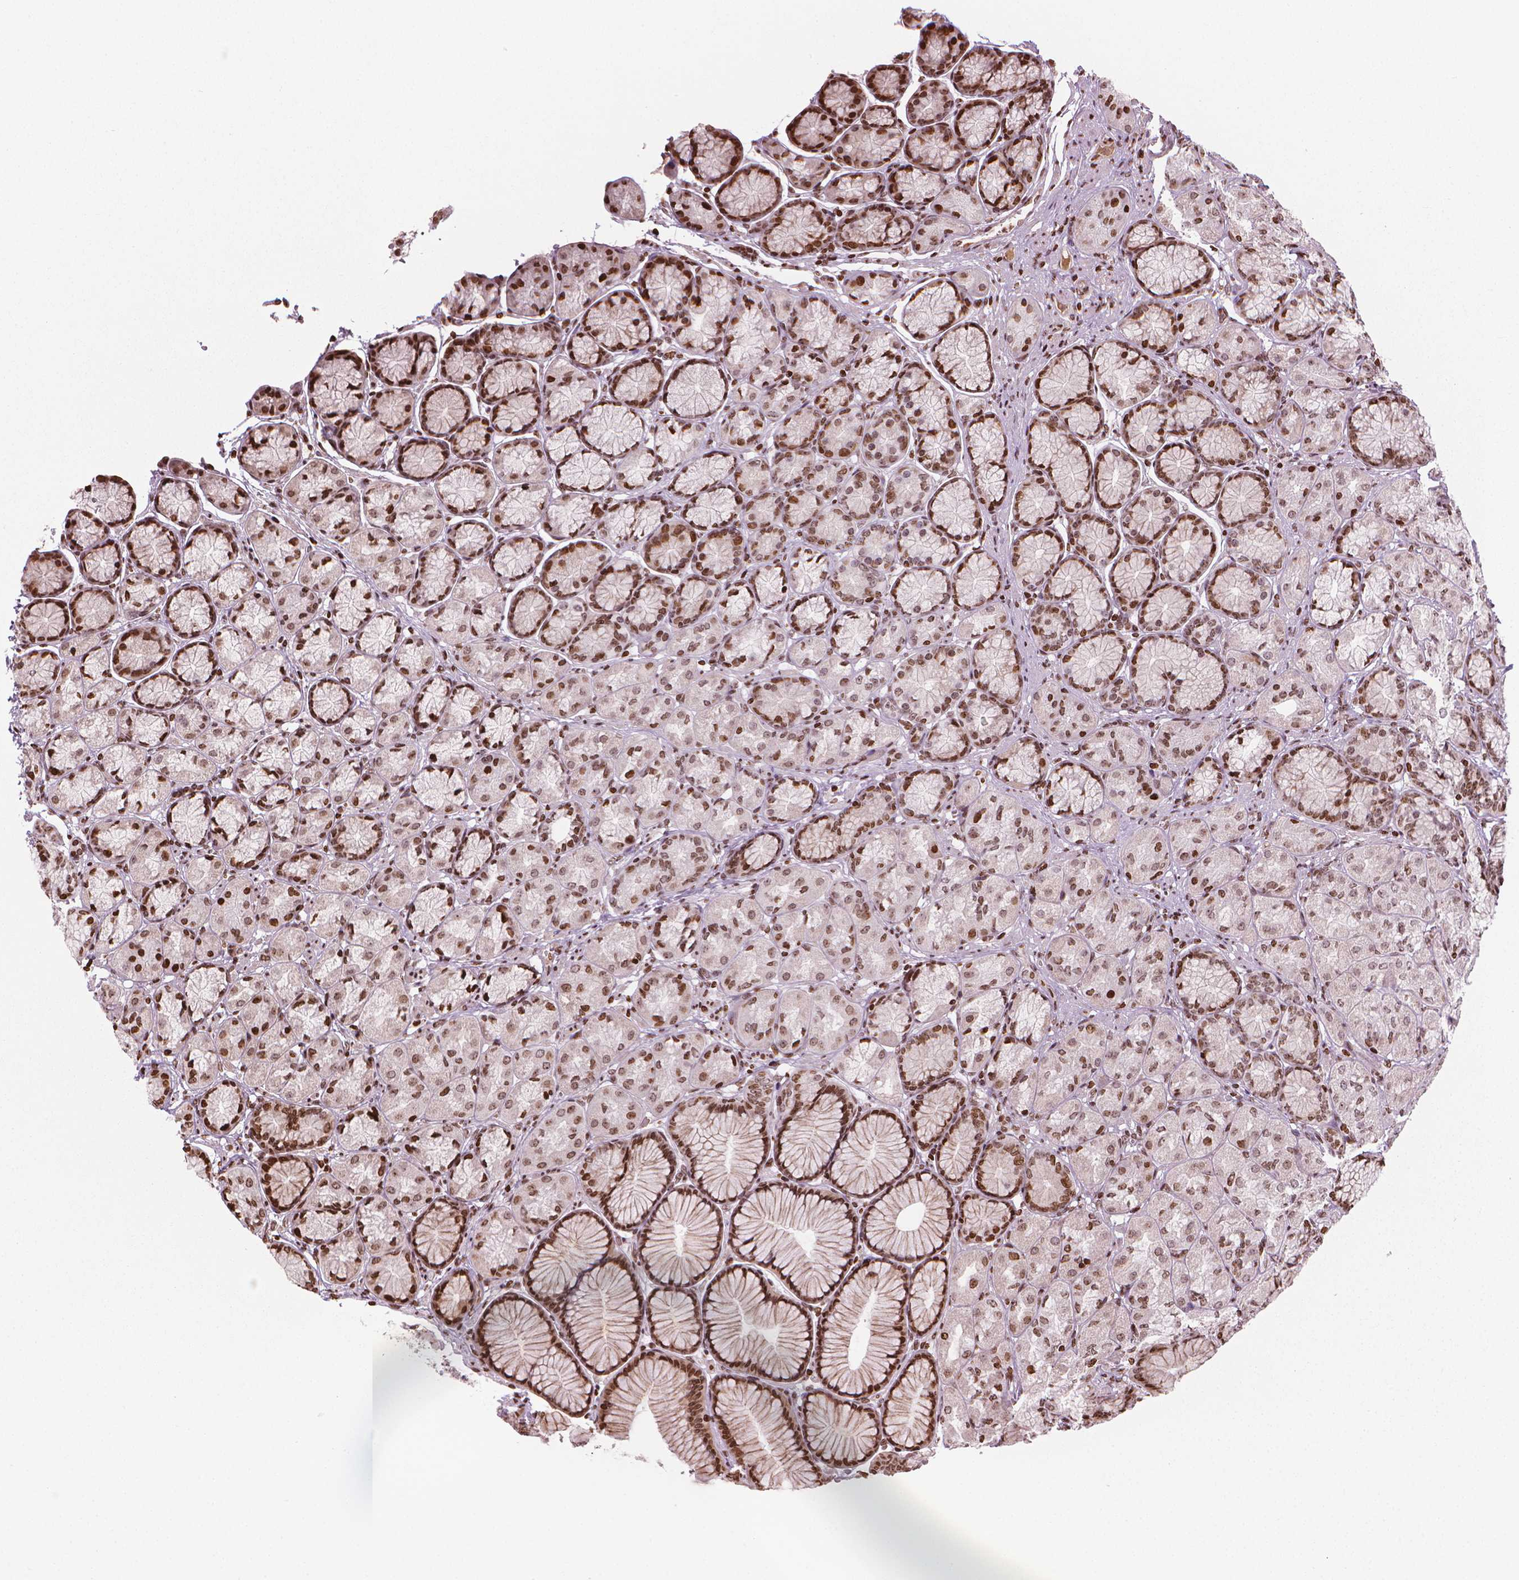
{"staining": {"intensity": "strong", "quantity": "25%-75%", "location": "nuclear"}, "tissue": "stomach", "cell_type": "Glandular cells", "image_type": "normal", "snomed": [{"axis": "morphology", "description": "Normal tissue, NOS"}, {"axis": "morphology", "description": "Adenocarcinoma, NOS"}, {"axis": "morphology", "description": "Adenocarcinoma, High grade"}, {"axis": "topography", "description": "Stomach, upper"}, {"axis": "topography", "description": "Stomach"}], "caption": "IHC micrograph of benign stomach: human stomach stained using IHC reveals high levels of strong protein expression localized specifically in the nuclear of glandular cells, appearing as a nuclear brown color.", "gene": "PIP4K2A", "patient": {"sex": "female", "age": 65}}